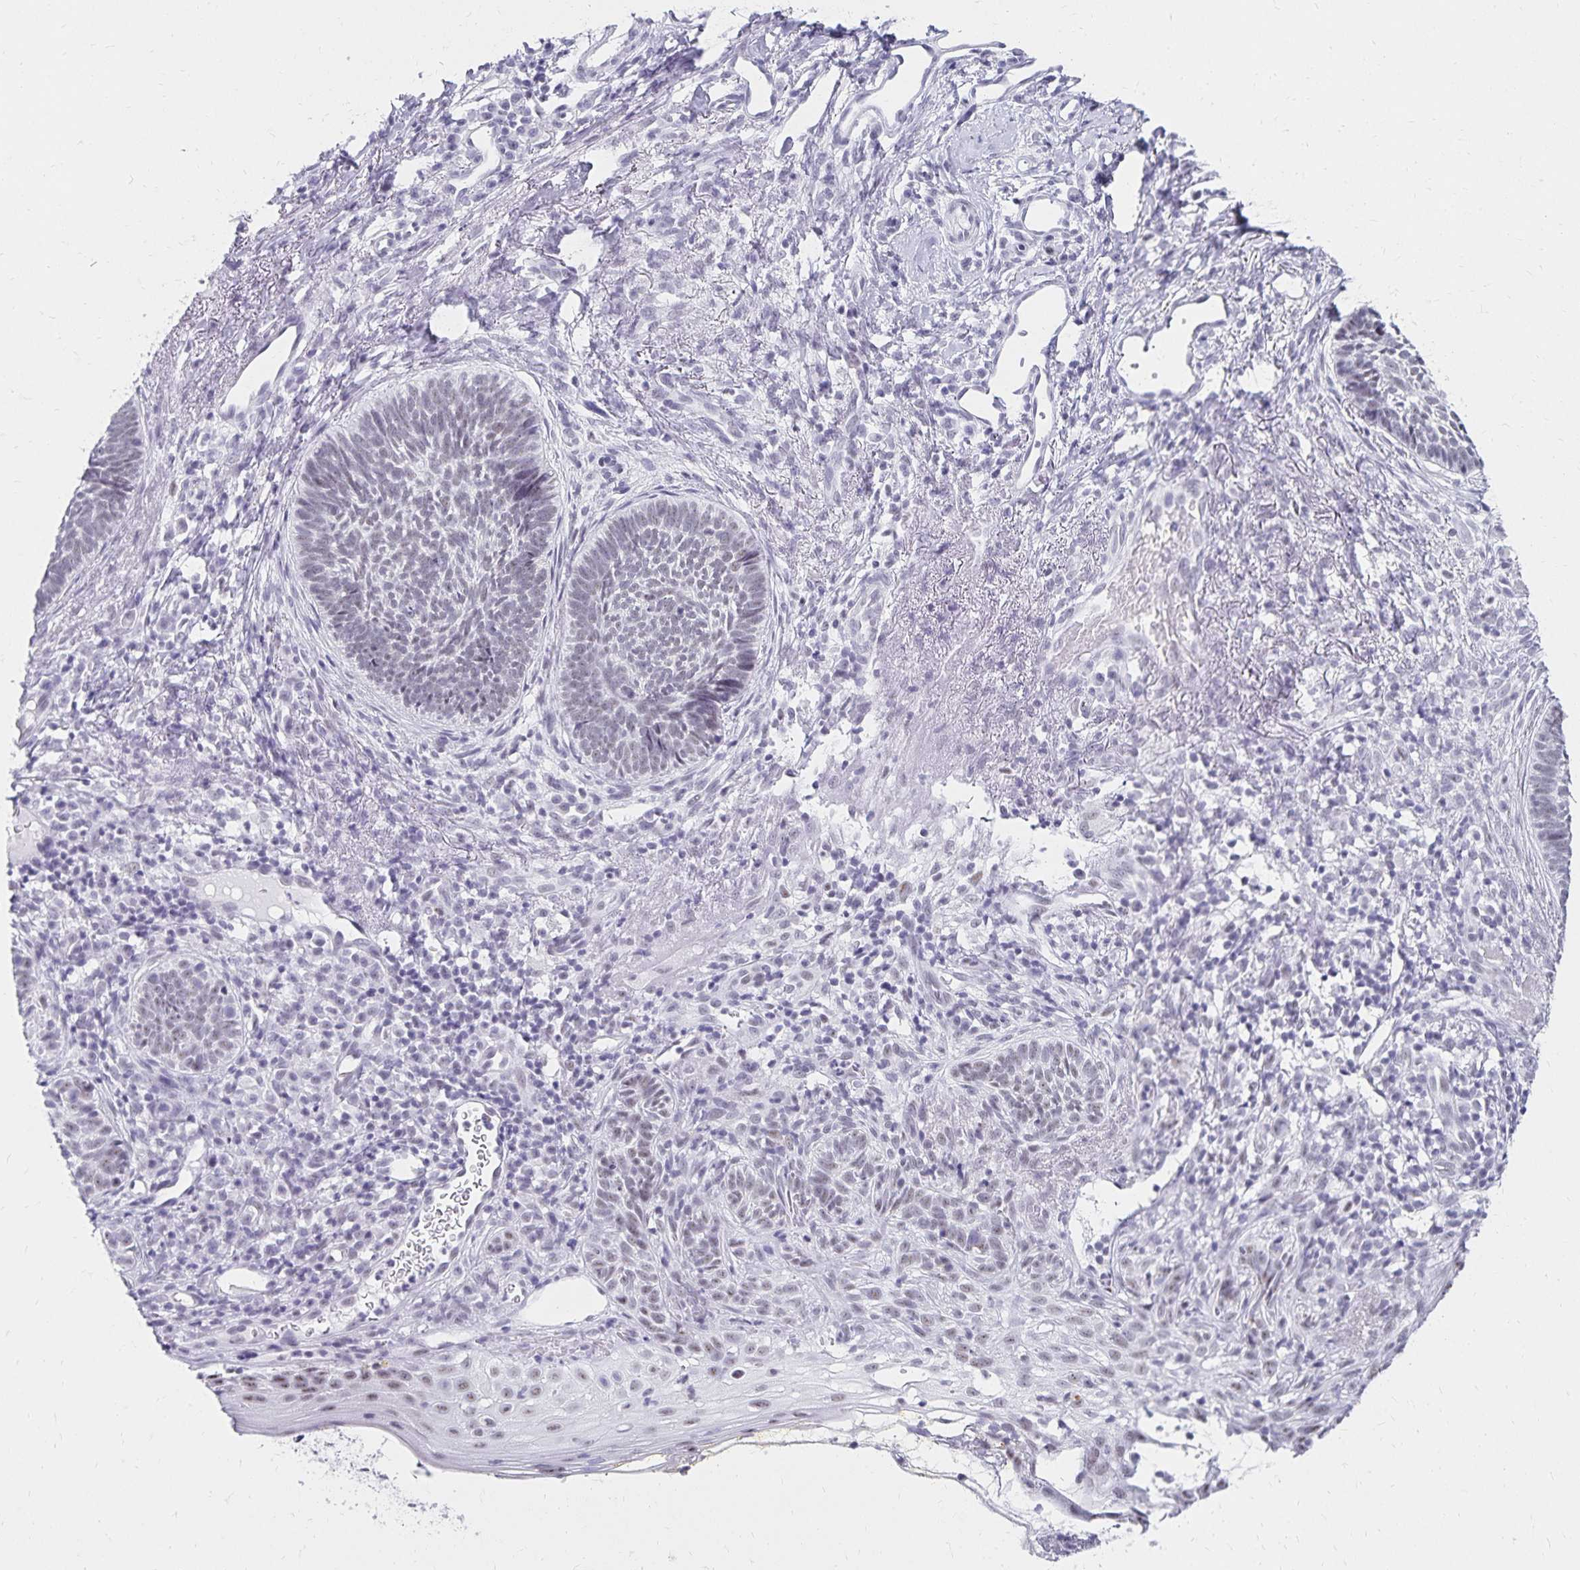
{"staining": {"intensity": "negative", "quantity": "none", "location": "none"}, "tissue": "skin cancer", "cell_type": "Tumor cells", "image_type": "cancer", "snomed": [{"axis": "morphology", "description": "Basal cell carcinoma"}, {"axis": "topography", "description": "Skin"}], "caption": "Basal cell carcinoma (skin) stained for a protein using immunohistochemistry shows no staining tumor cells.", "gene": "C20orf85", "patient": {"sex": "female", "age": 74}}